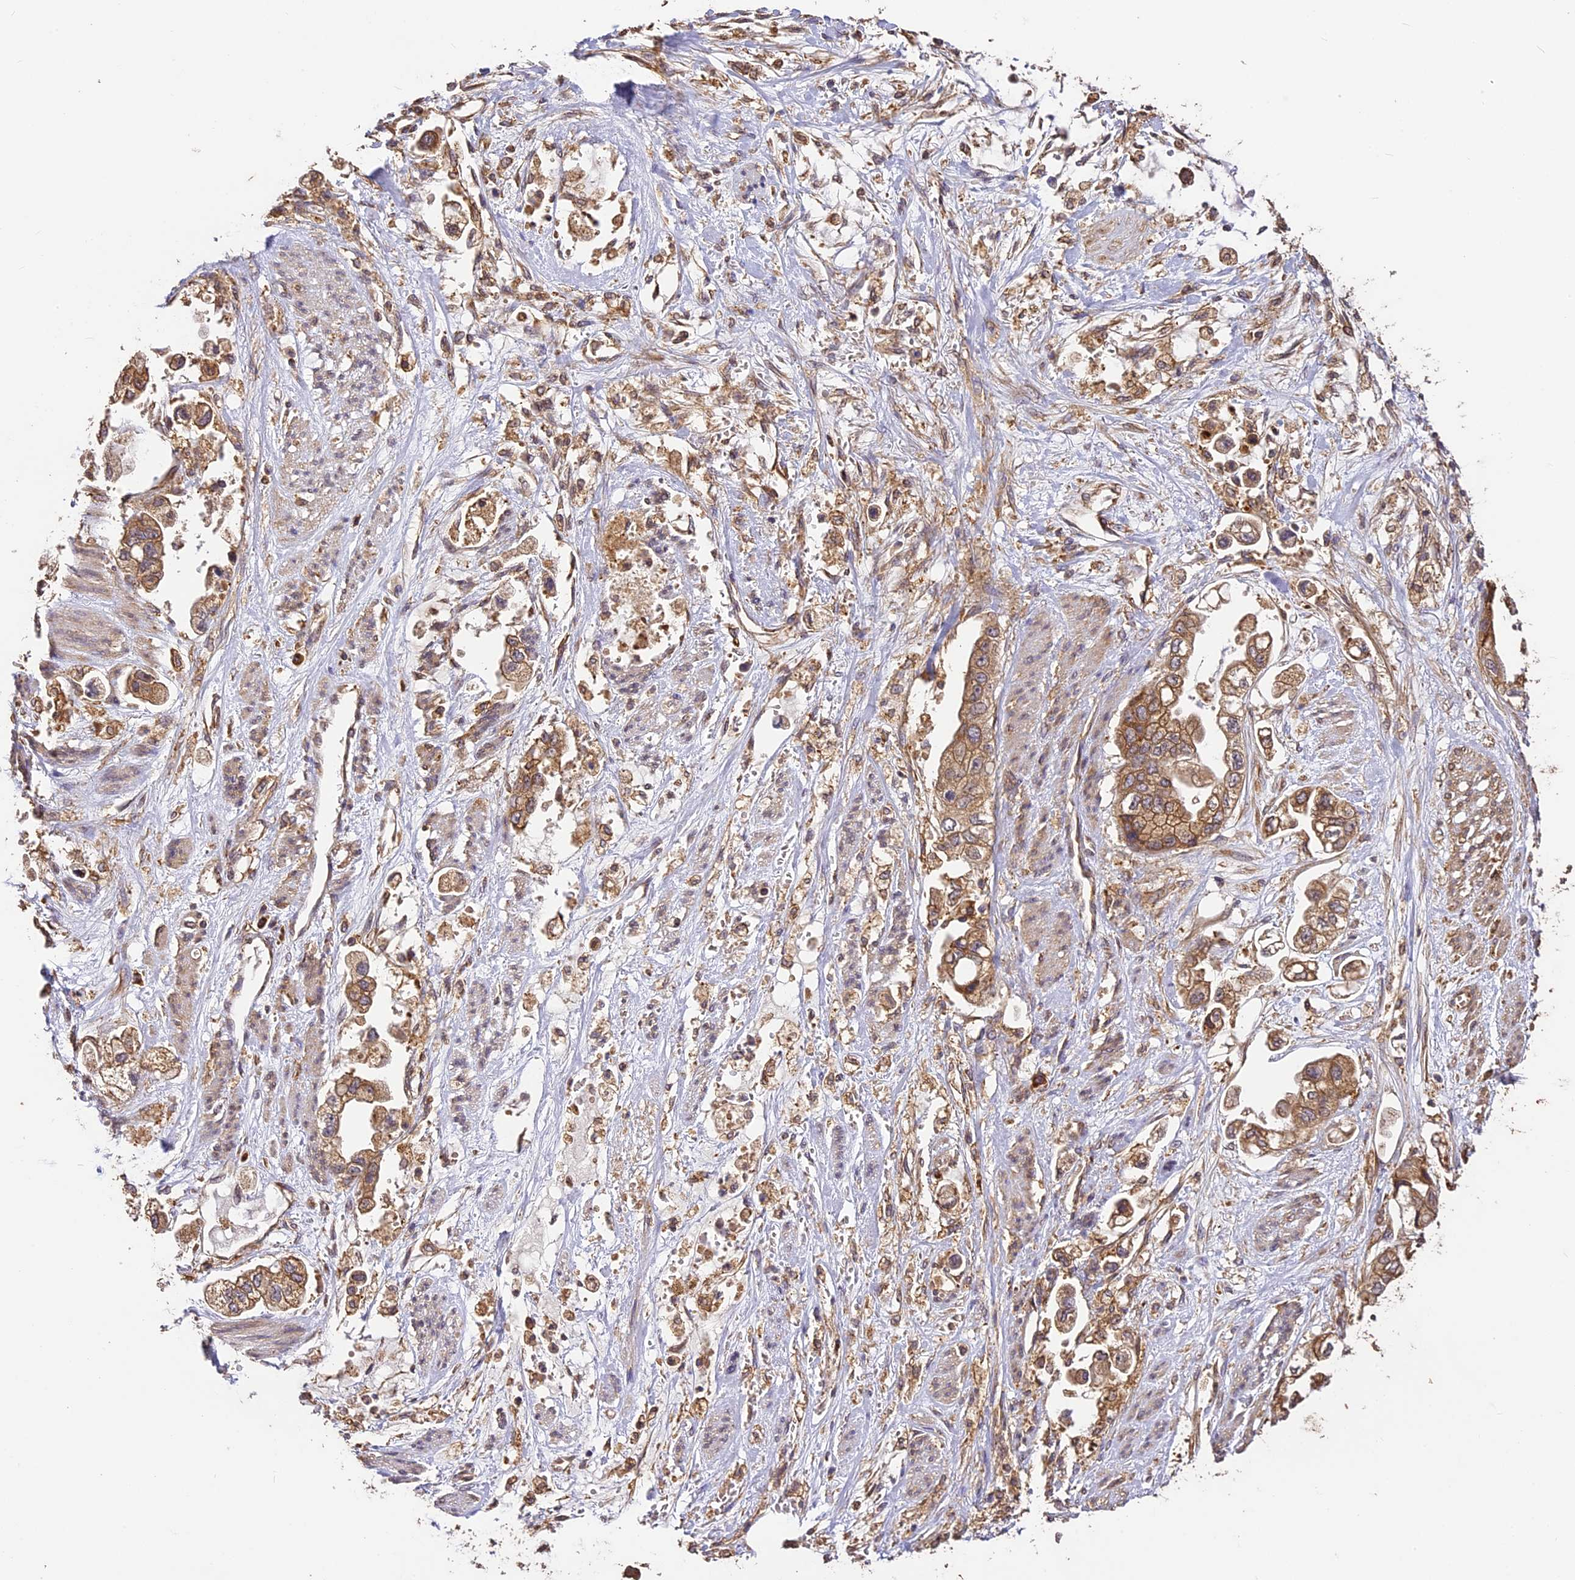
{"staining": {"intensity": "moderate", "quantity": ">75%", "location": "cytoplasmic/membranous"}, "tissue": "stomach cancer", "cell_type": "Tumor cells", "image_type": "cancer", "snomed": [{"axis": "morphology", "description": "Adenocarcinoma, NOS"}, {"axis": "topography", "description": "Stomach"}], "caption": "DAB (3,3'-diaminobenzidine) immunohistochemical staining of adenocarcinoma (stomach) exhibits moderate cytoplasmic/membranous protein expression in about >75% of tumor cells. The staining was performed using DAB, with brown indicating positive protein expression. Nuclei are stained blue with hematoxylin.", "gene": "BRAP", "patient": {"sex": "male", "age": 62}}